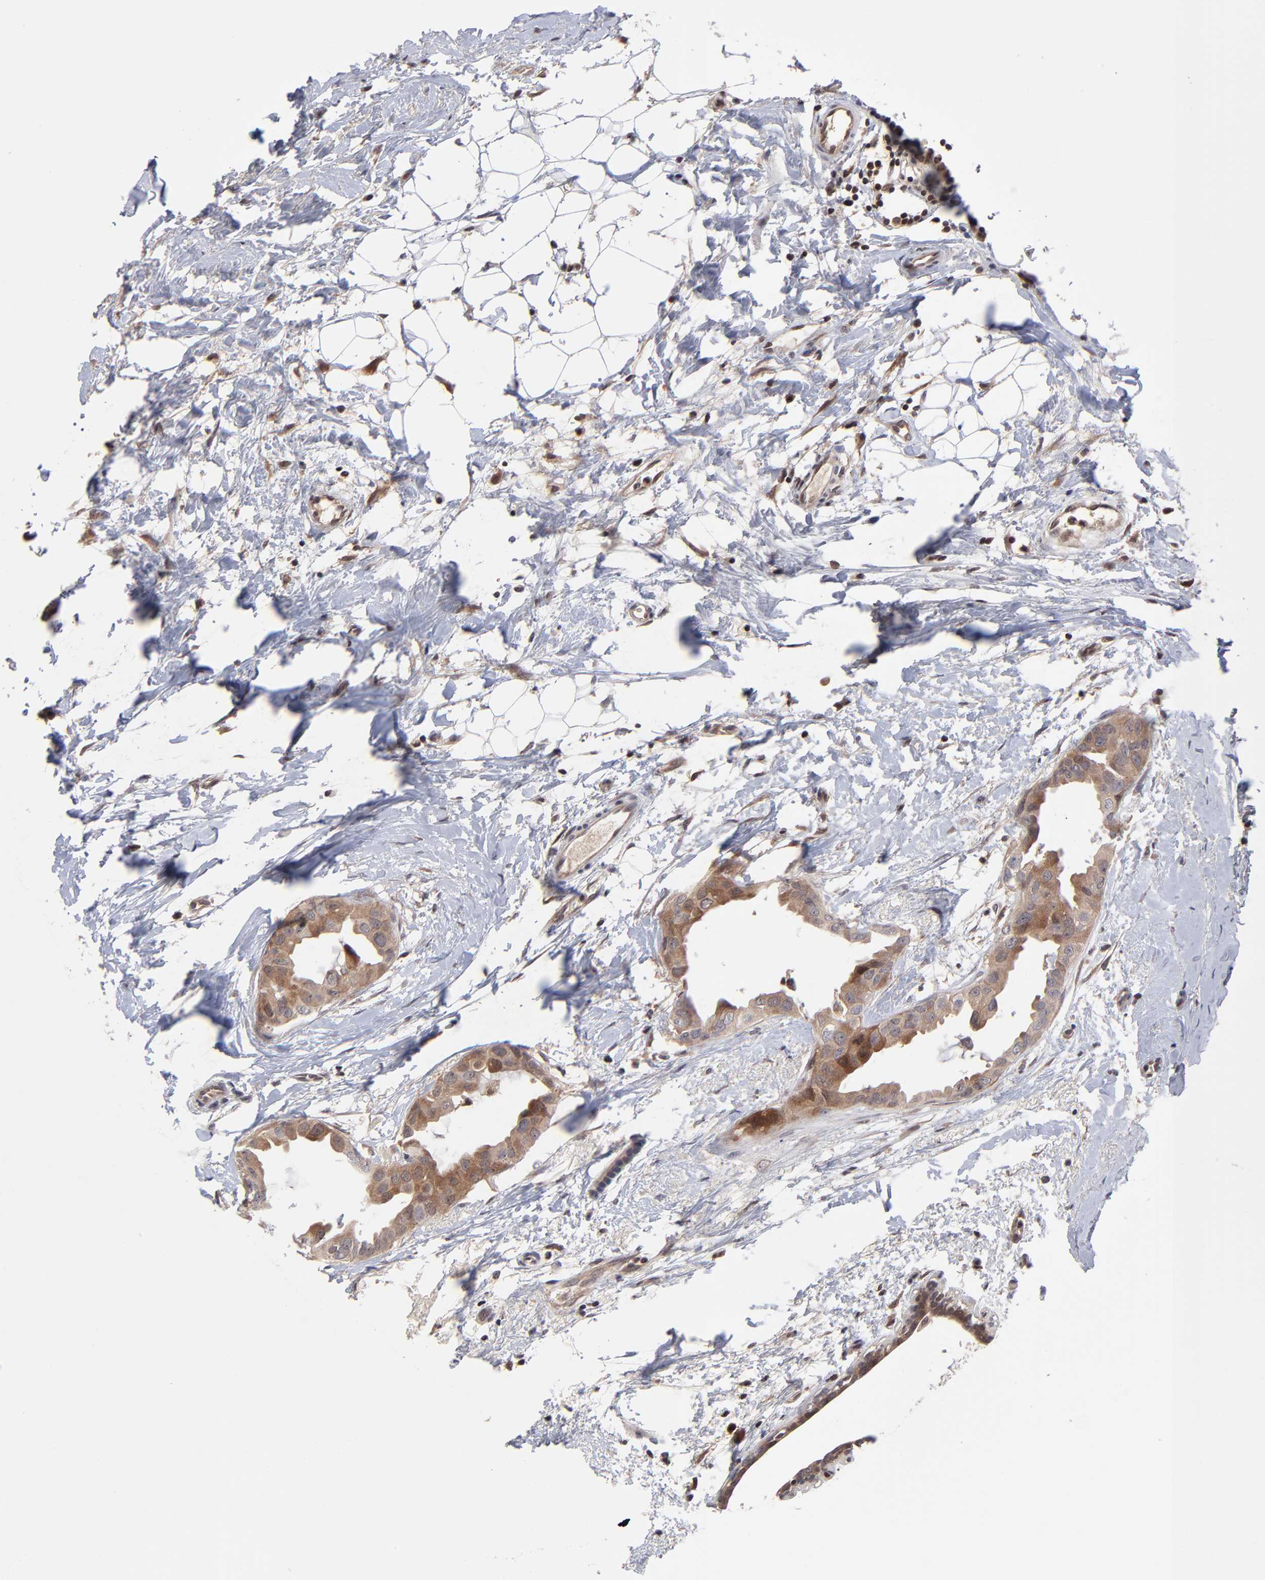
{"staining": {"intensity": "moderate", "quantity": ">75%", "location": "cytoplasmic/membranous"}, "tissue": "breast cancer", "cell_type": "Tumor cells", "image_type": "cancer", "snomed": [{"axis": "morphology", "description": "Duct carcinoma"}, {"axis": "topography", "description": "Breast"}], "caption": "Breast cancer stained with a brown dye demonstrates moderate cytoplasmic/membranous positive positivity in about >75% of tumor cells.", "gene": "UBE2L6", "patient": {"sex": "female", "age": 40}}